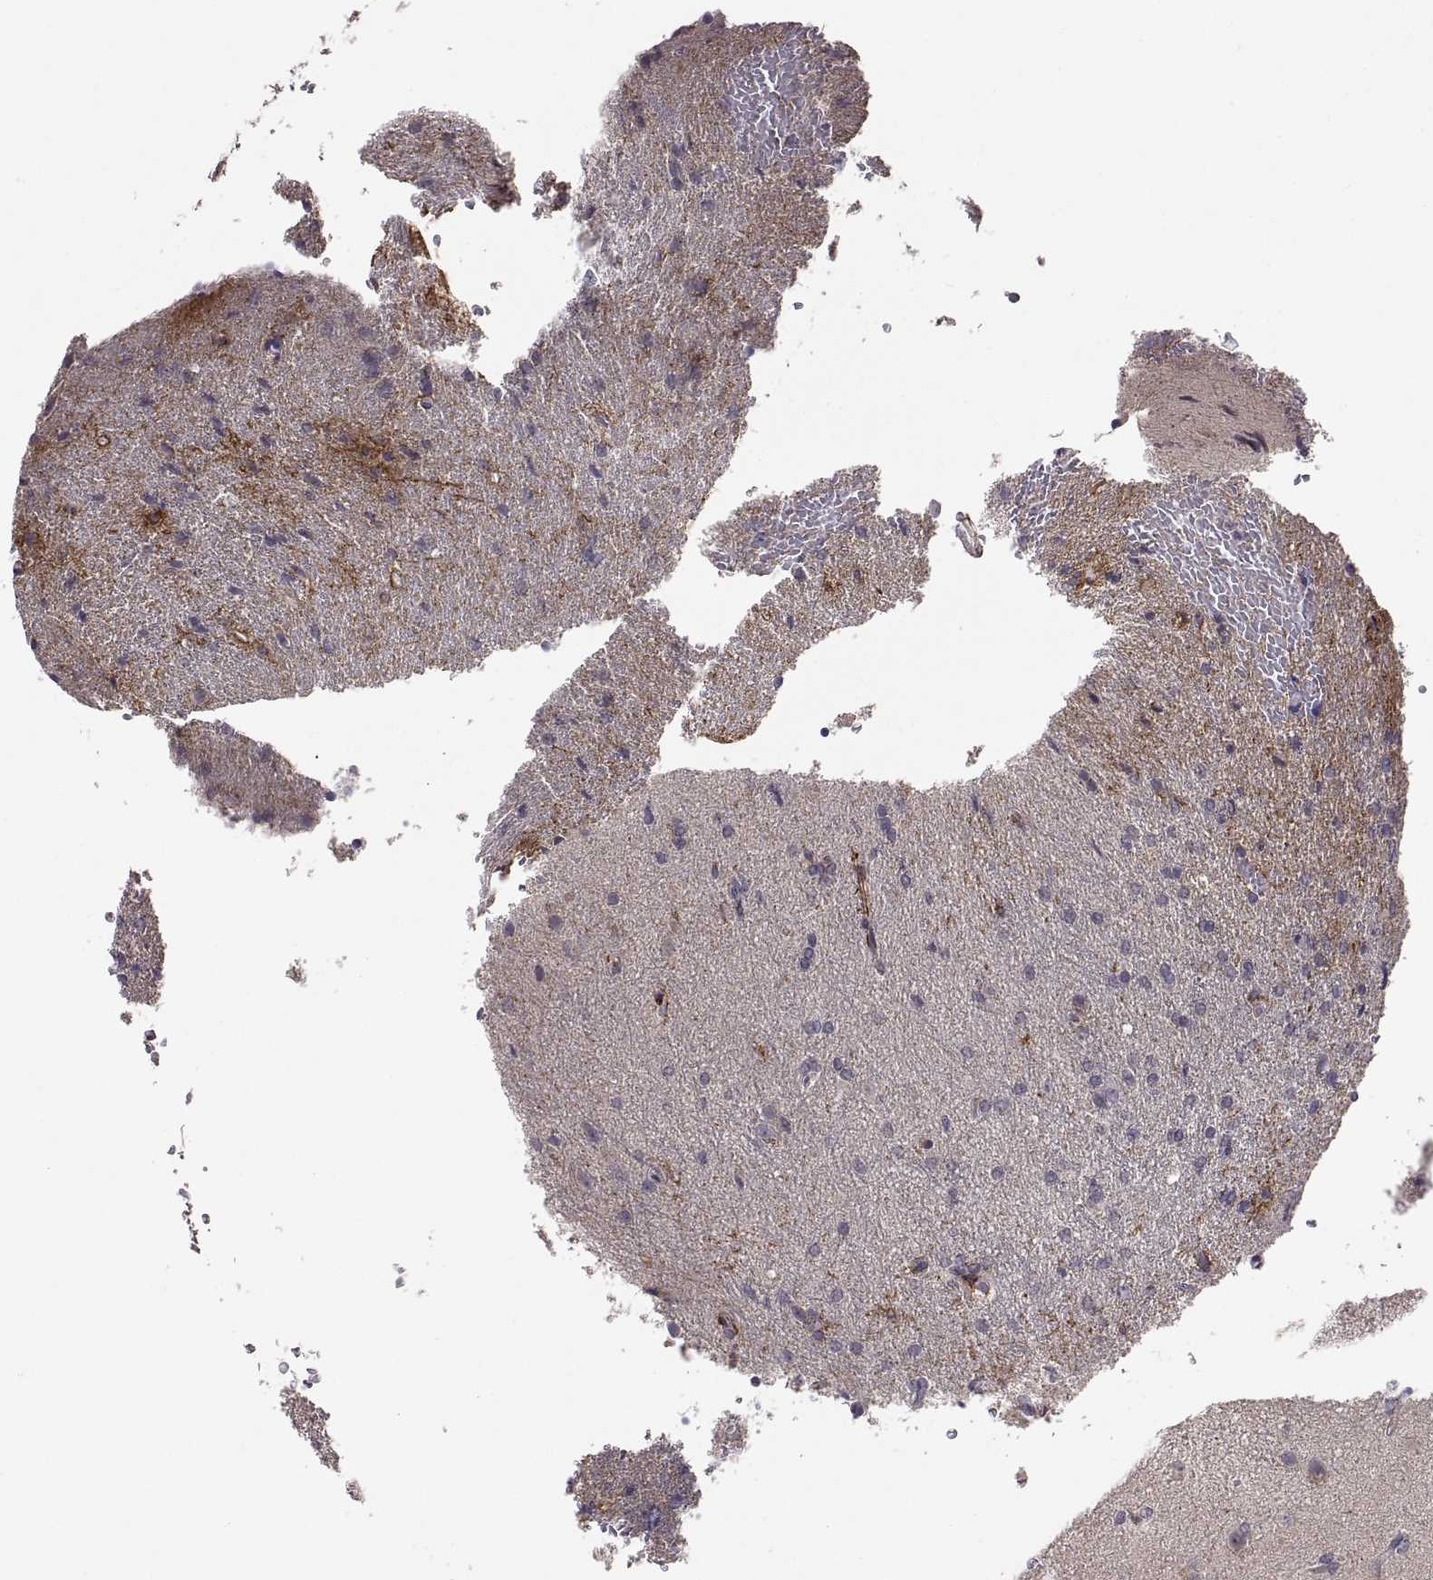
{"staining": {"intensity": "negative", "quantity": "none", "location": "none"}, "tissue": "glioma", "cell_type": "Tumor cells", "image_type": "cancer", "snomed": [{"axis": "morphology", "description": "Glioma, malignant, High grade"}, {"axis": "topography", "description": "Brain"}], "caption": "The histopathology image reveals no staining of tumor cells in glioma.", "gene": "NMNAT2", "patient": {"sex": "male", "age": 68}}